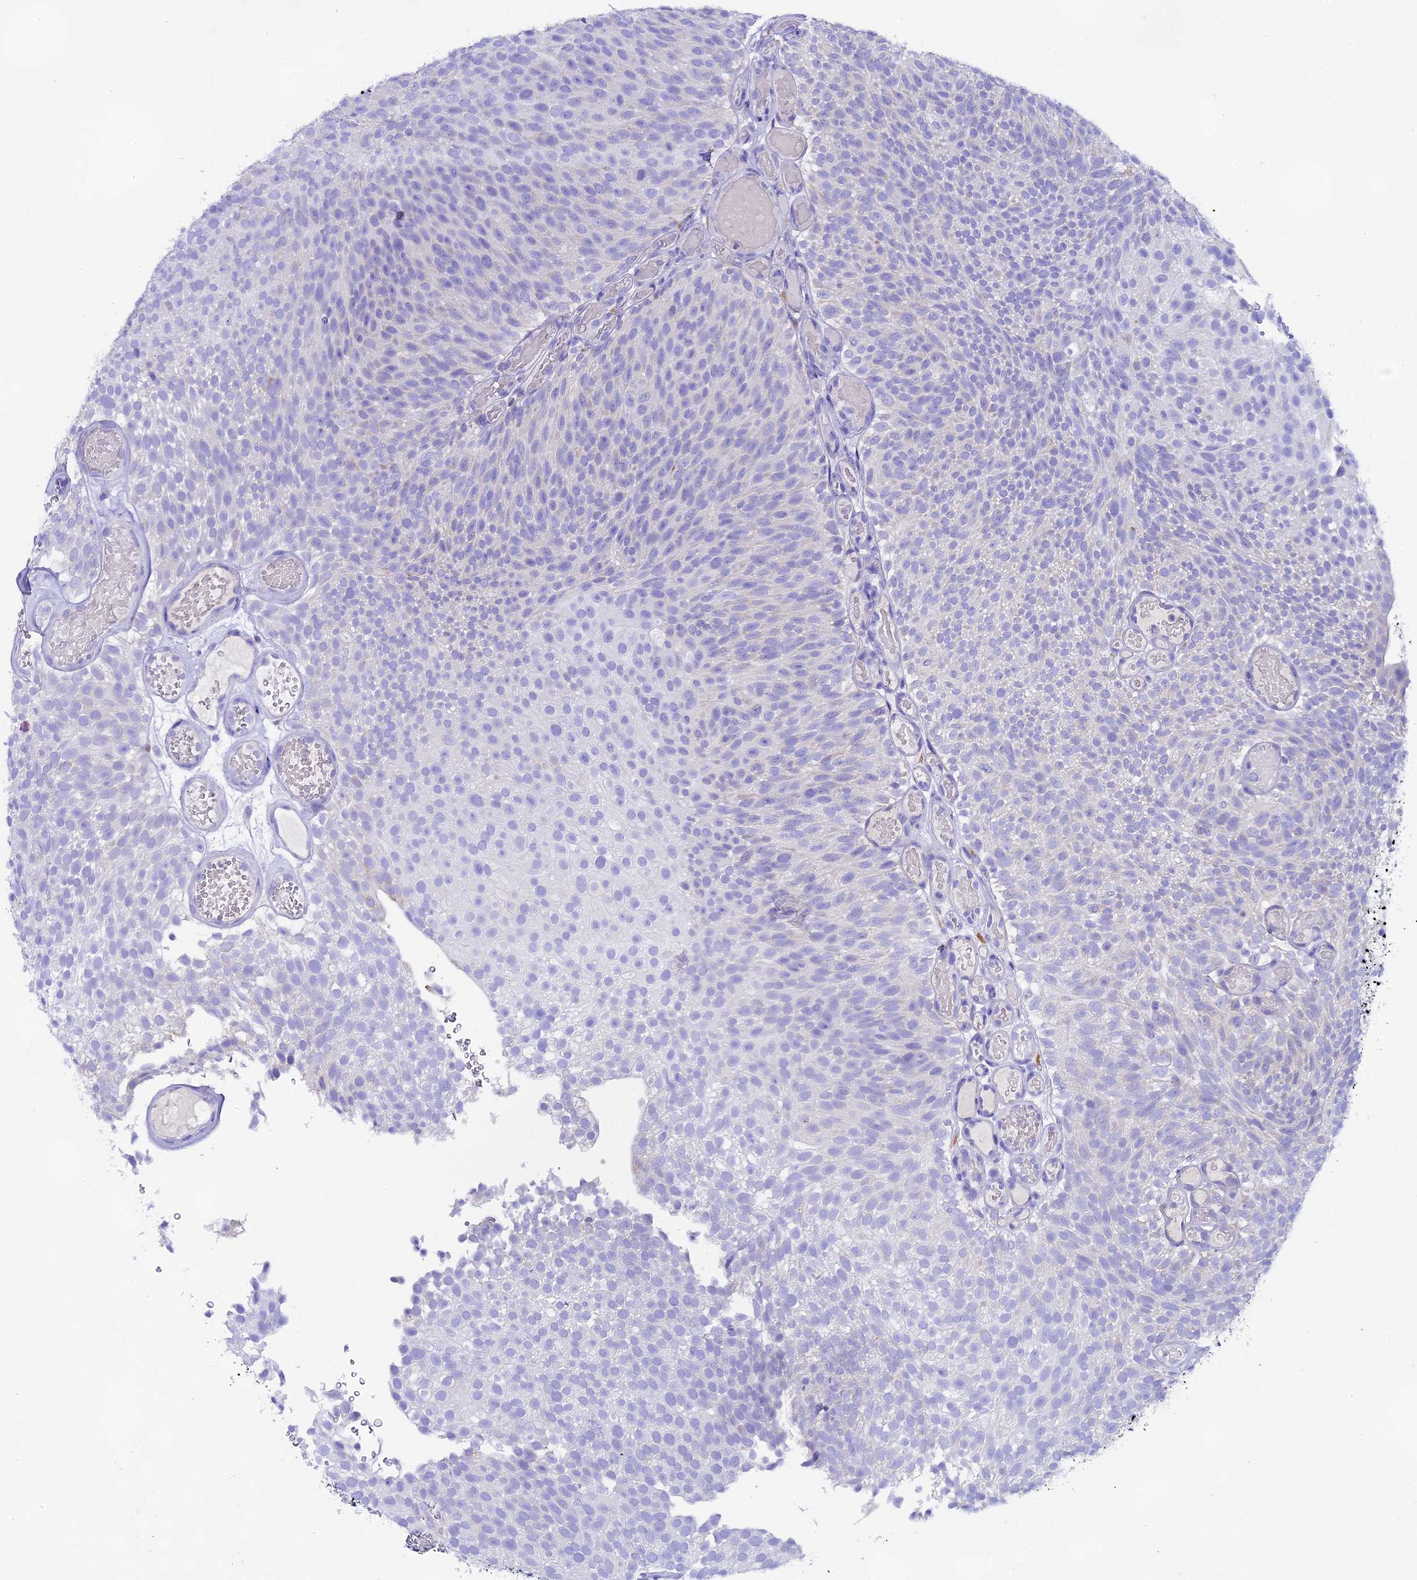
{"staining": {"intensity": "negative", "quantity": "none", "location": "none"}, "tissue": "urothelial cancer", "cell_type": "Tumor cells", "image_type": "cancer", "snomed": [{"axis": "morphology", "description": "Urothelial carcinoma, Low grade"}, {"axis": "topography", "description": "Urinary bladder"}], "caption": "Tumor cells are negative for brown protein staining in low-grade urothelial carcinoma. (DAB (3,3'-diaminobenzidine) IHC with hematoxylin counter stain).", "gene": "FKBP11", "patient": {"sex": "male", "age": 78}}